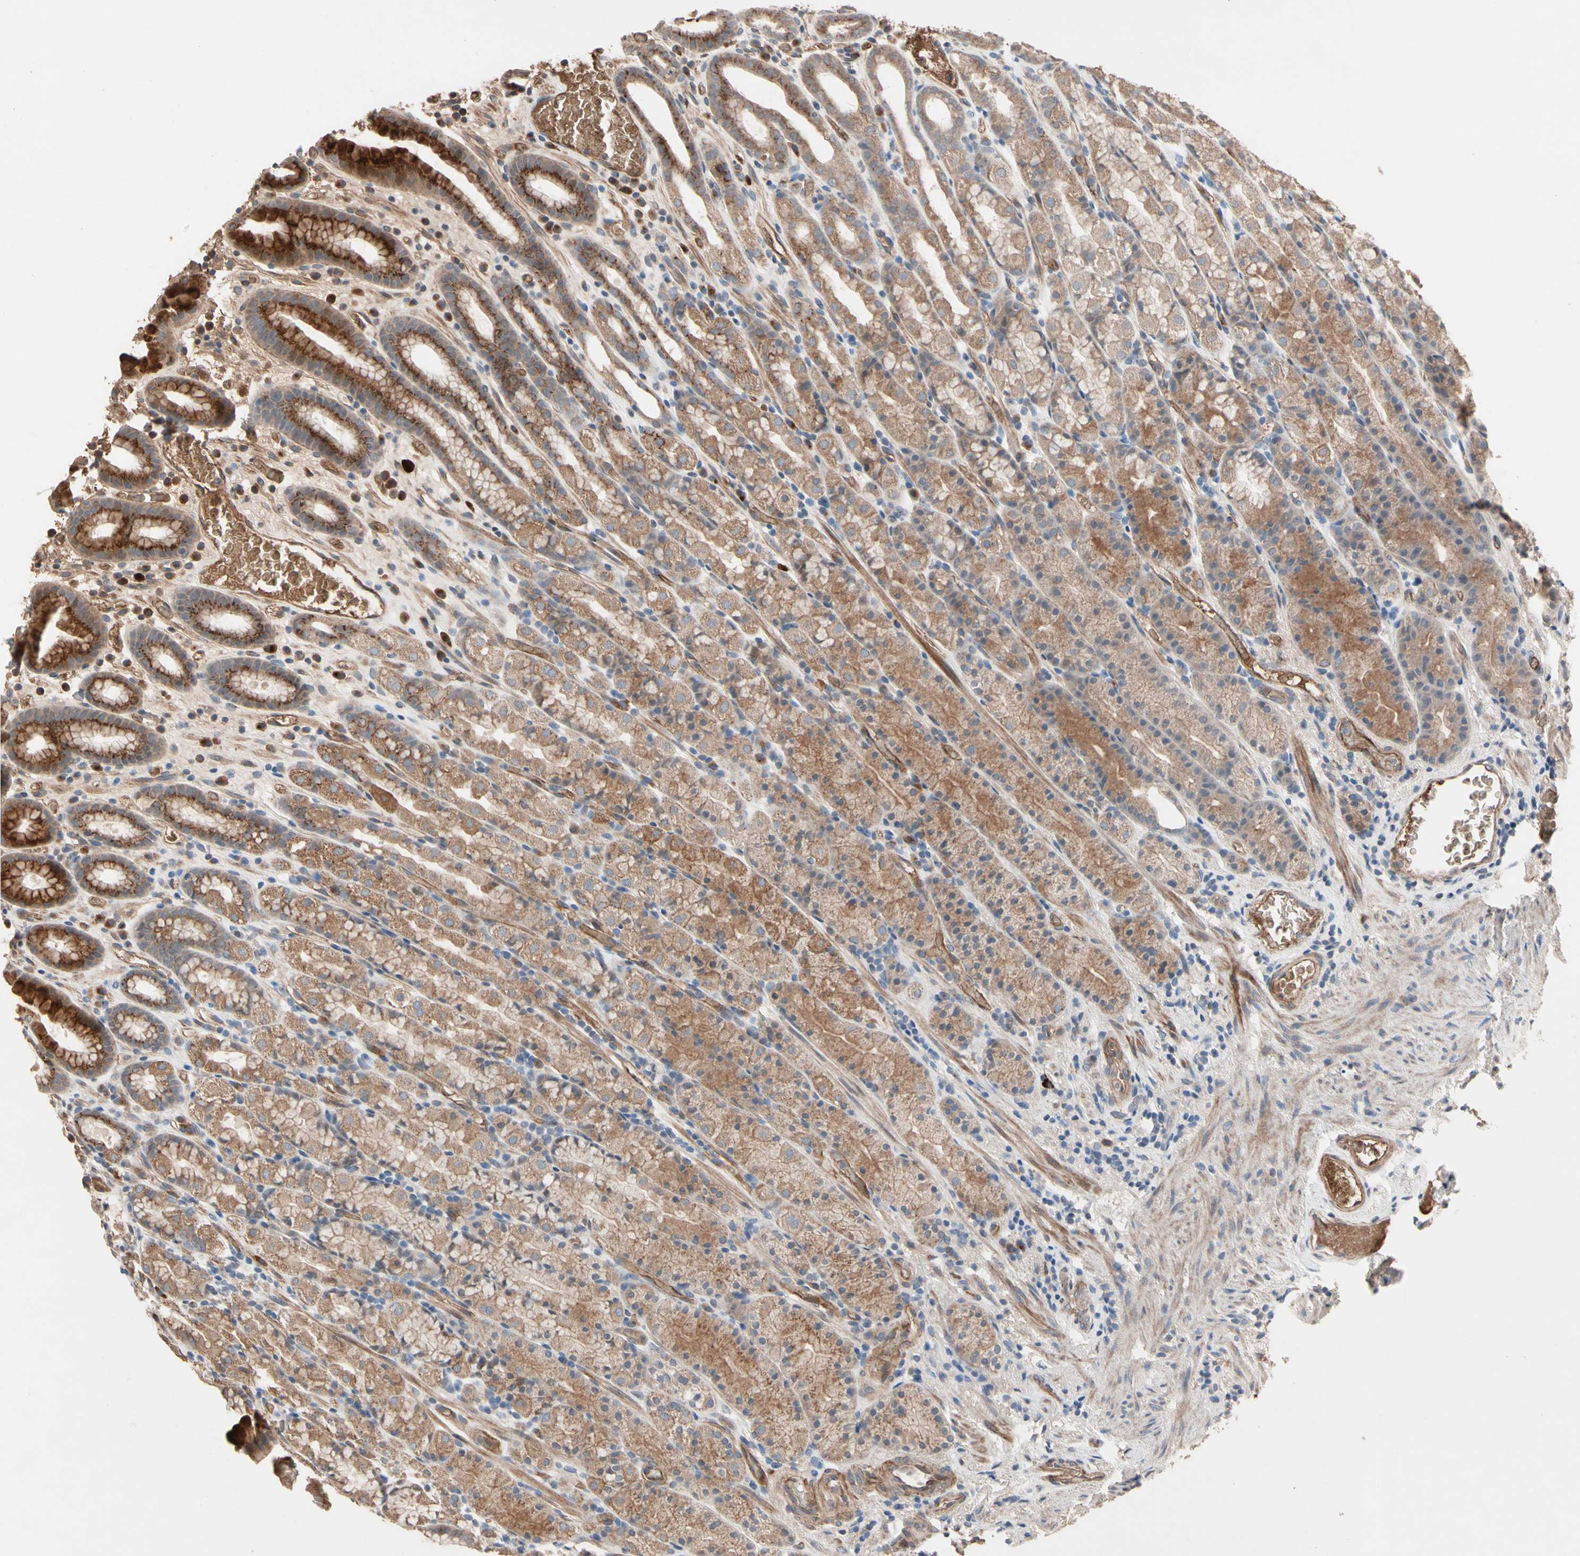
{"staining": {"intensity": "strong", "quantity": ">75%", "location": "cytoplasmic/membranous"}, "tissue": "stomach", "cell_type": "Glandular cells", "image_type": "normal", "snomed": [{"axis": "morphology", "description": "Normal tissue, NOS"}, {"axis": "topography", "description": "Stomach, upper"}], "caption": "Unremarkable stomach shows strong cytoplasmic/membranous positivity in about >75% of glandular cells Nuclei are stained in blue..", "gene": "GCK", "patient": {"sex": "male", "age": 68}}